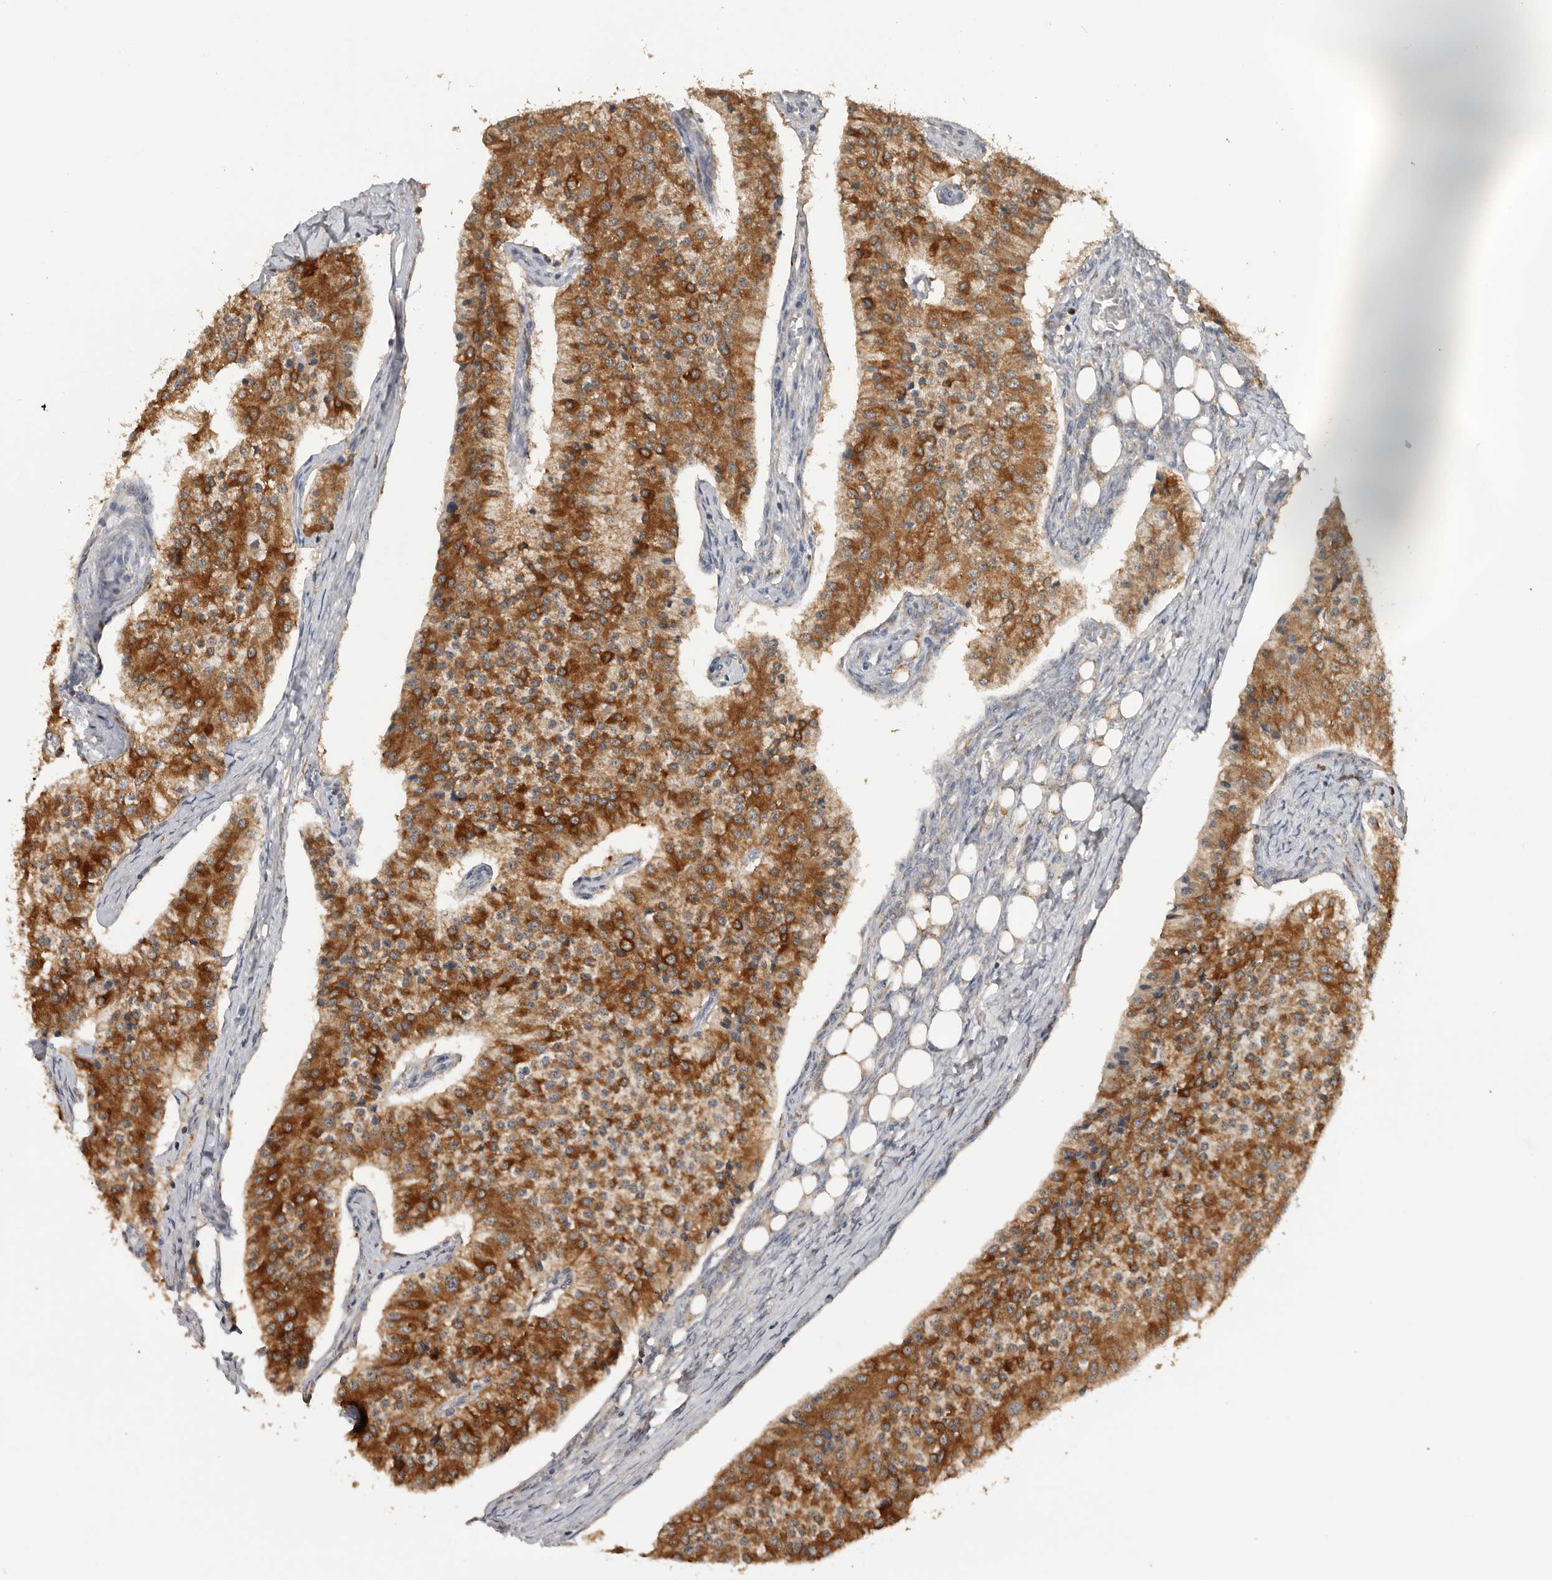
{"staining": {"intensity": "strong", "quantity": ">75%", "location": "cytoplasmic/membranous"}, "tissue": "carcinoid", "cell_type": "Tumor cells", "image_type": "cancer", "snomed": [{"axis": "morphology", "description": "Carcinoid, malignant, NOS"}, {"axis": "topography", "description": "Colon"}], "caption": "Human carcinoid stained for a protein (brown) reveals strong cytoplasmic/membranous positive staining in about >75% of tumor cells.", "gene": "TFRC", "patient": {"sex": "female", "age": 52}}